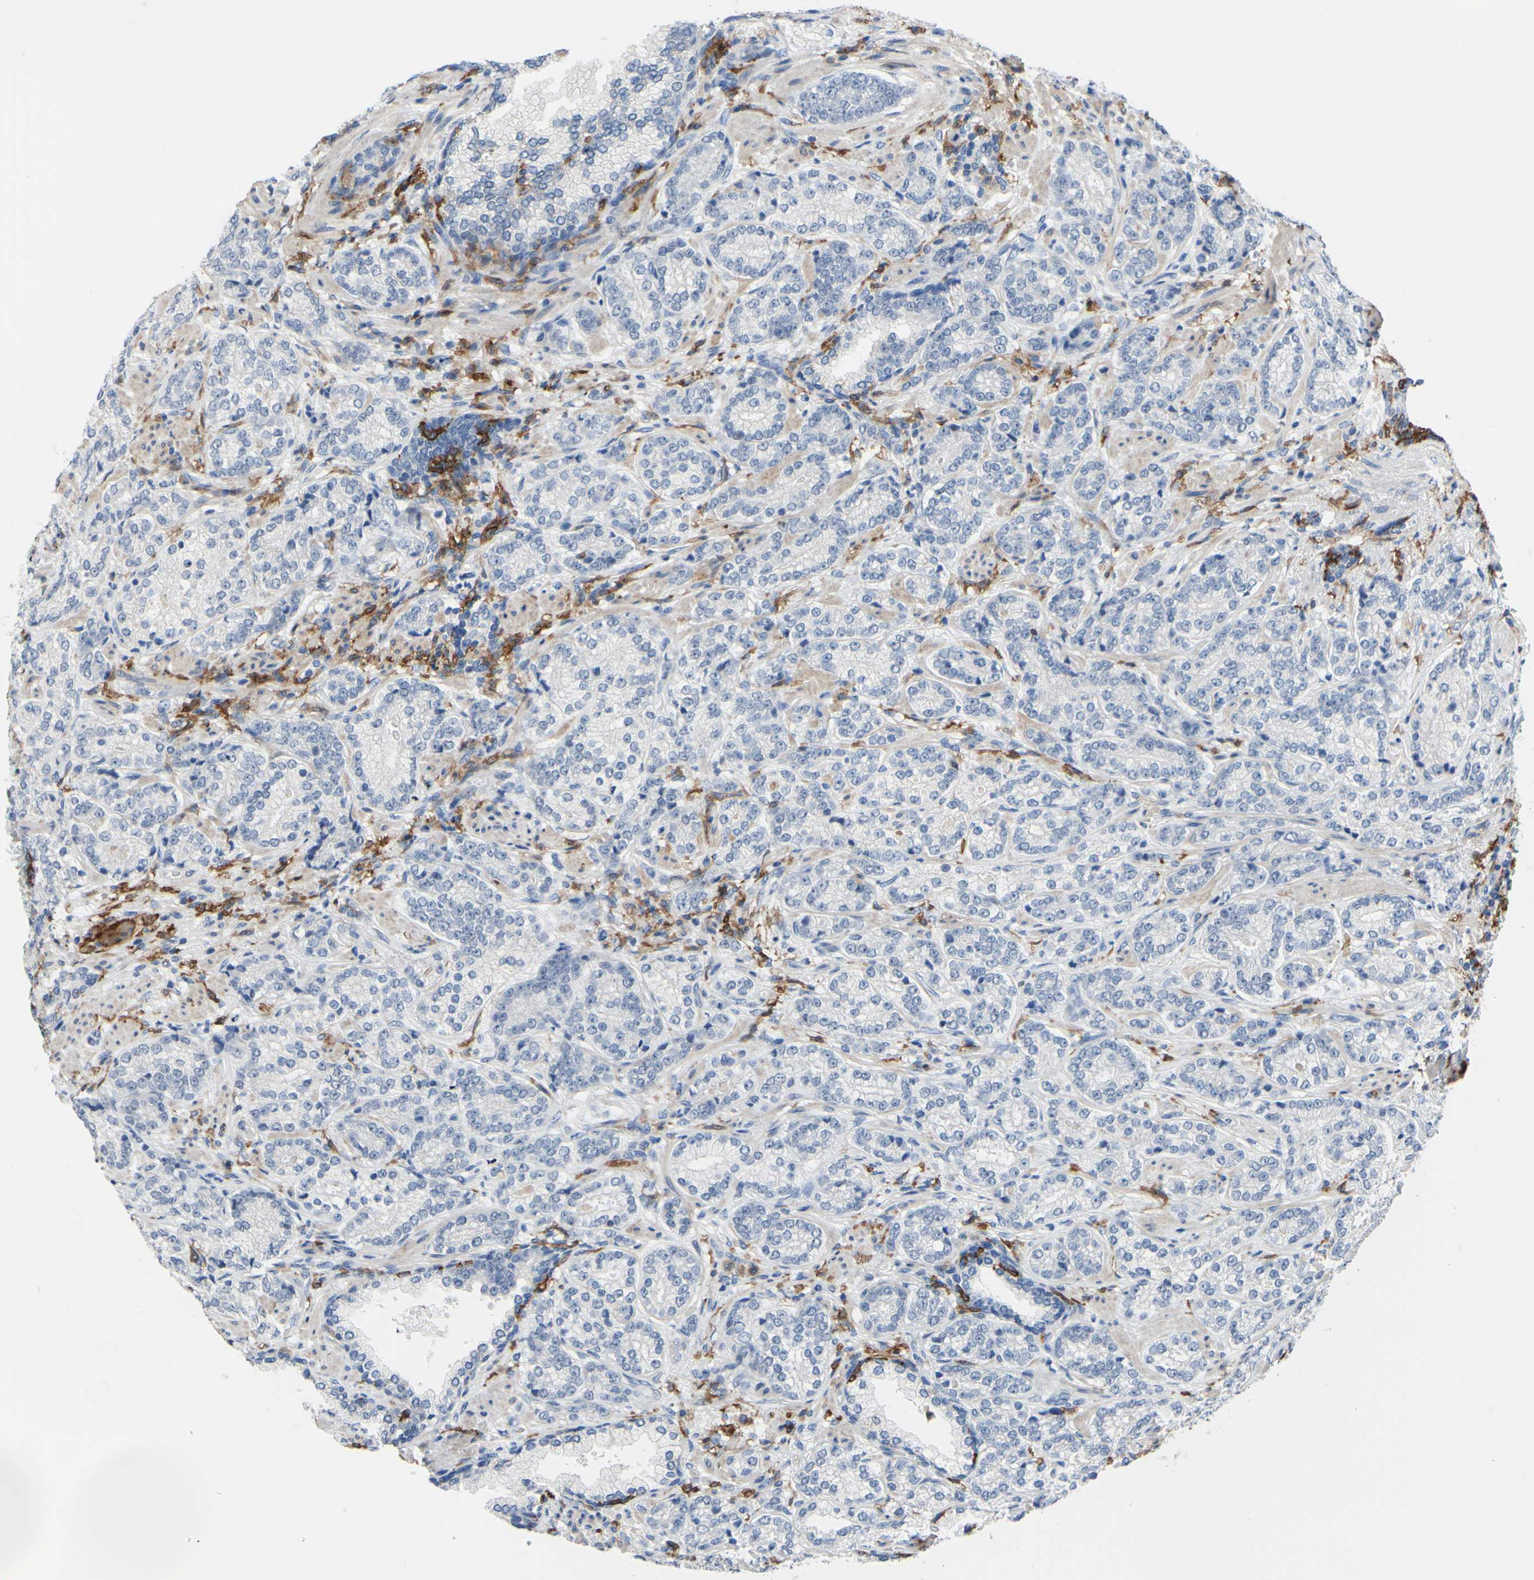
{"staining": {"intensity": "negative", "quantity": "none", "location": "none"}, "tissue": "prostate cancer", "cell_type": "Tumor cells", "image_type": "cancer", "snomed": [{"axis": "morphology", "description": "Adenocarcinoma, High grade"}, {"axis": "topography", "description": "Prostate"}], "caption": "The micrograph exhibits no staining of tumor cells in high-grade adenocarcinoma (prostate).", "gene": "FCGR2A", "patient": {"sex": "male", "age": 61}}